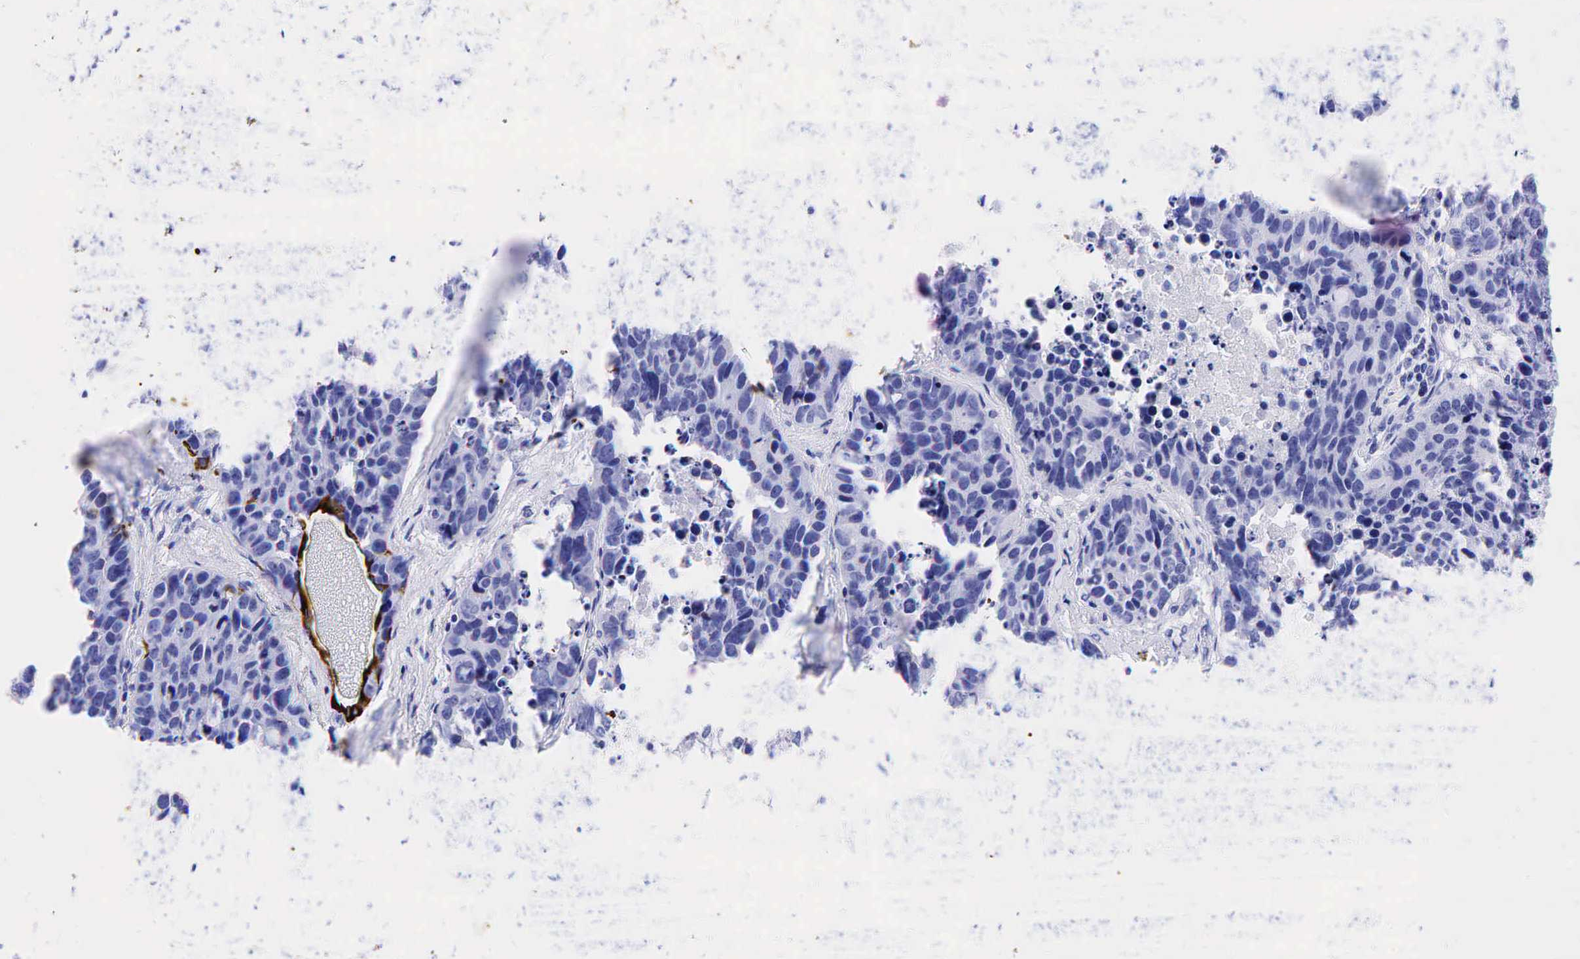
{"staining": {"intensity": "negative", "quantity": "none", "location": "none"}, "tissue": "lung cancer", "cell_type": "Tumor cells", "image_type": "cancer", "snomed": [{"axis": "morphology", "description": "Carcinoid, malignant, NOS"}, {"axis": "topography", "description": "Lung"}], "caption": "The histopathology image reveals no significant staining in tumor cells of malignant carcinoid (lung).", "gene": "KRT19", "patient": {"sex": "male", "age": 60}}